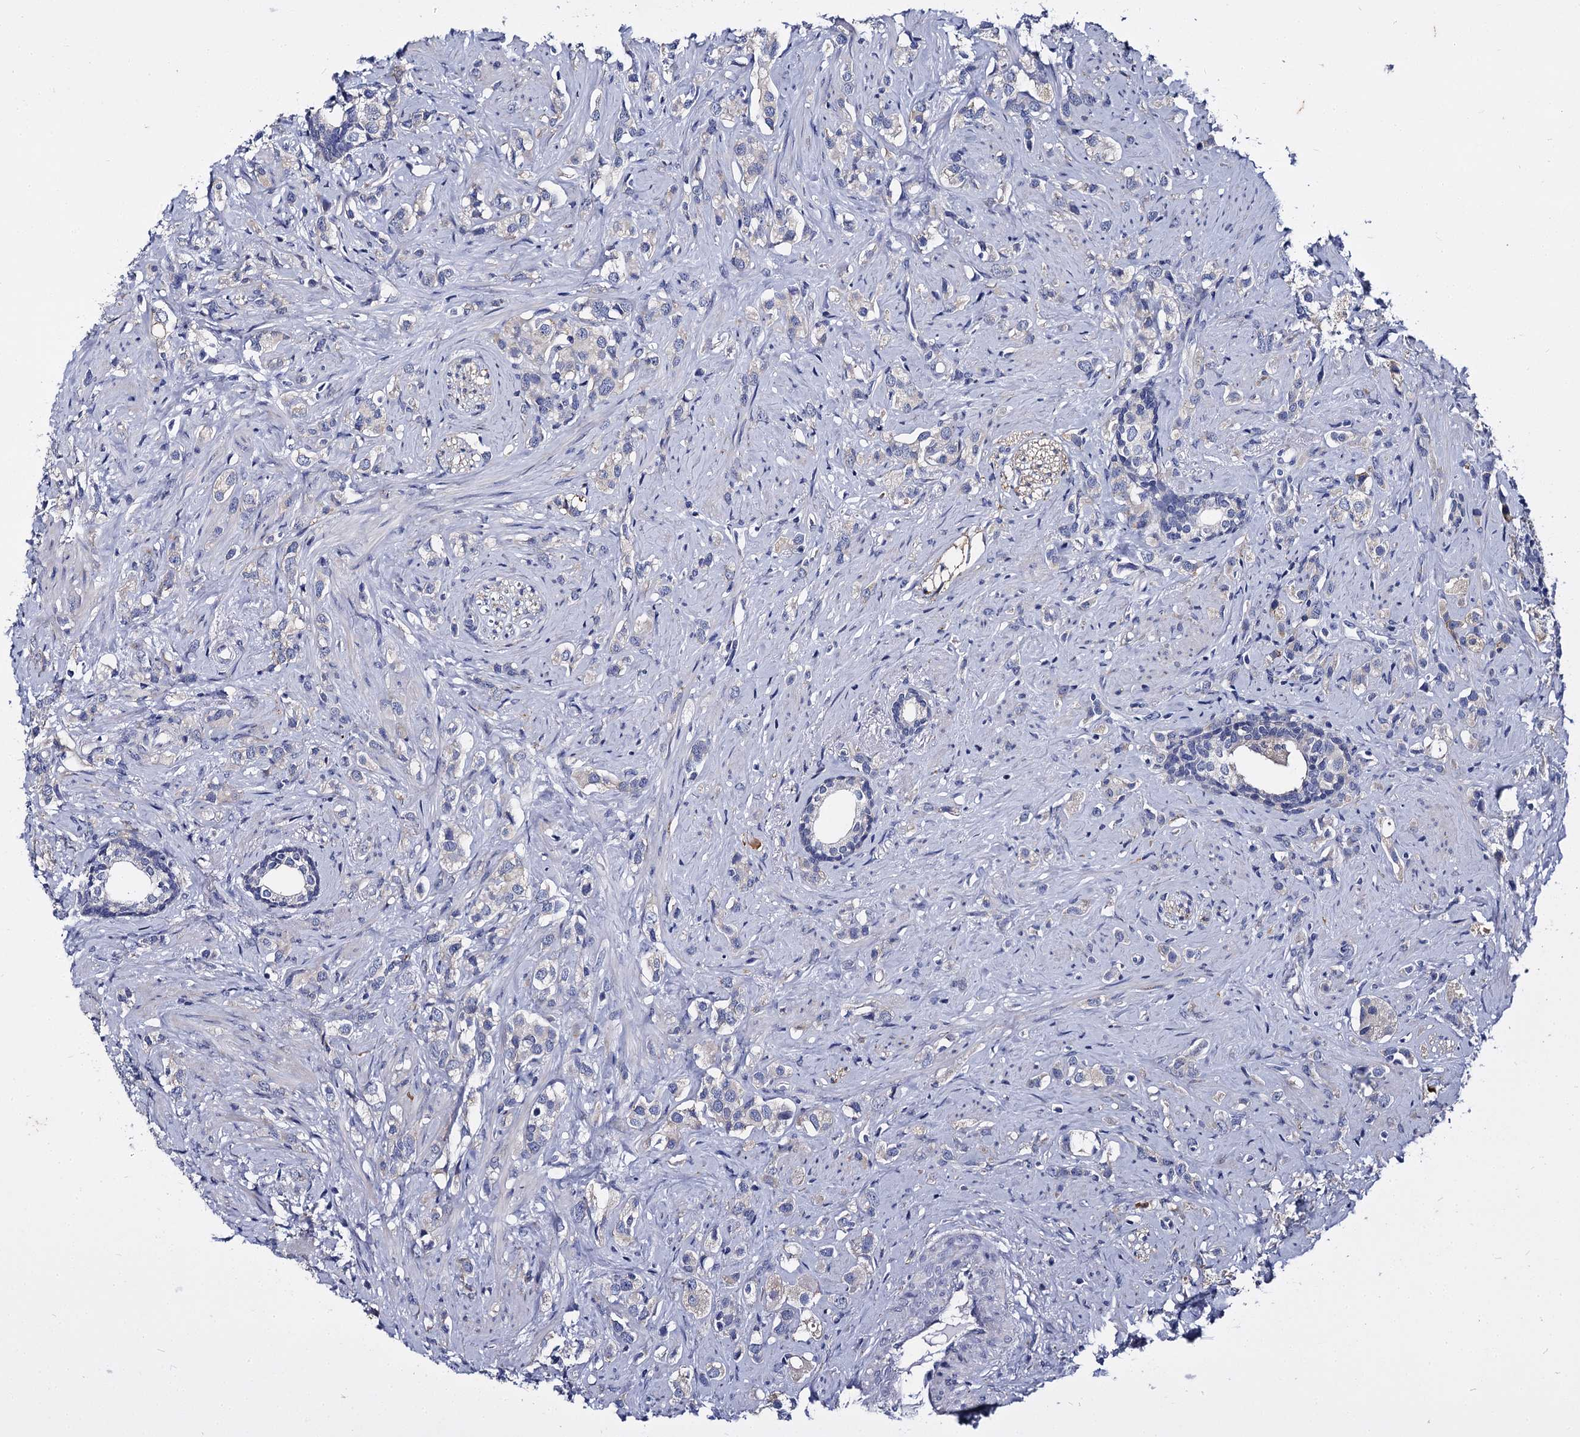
{"staining": {"intensity": "negative", "quantity": "none", "location": "none"}, "tissue": "prostate cancer", "cell_type": "Tumor cells", "image_type": "cancer", "snomed": [{"axis": "morphology", "description": "Adenocarcinoma, High grade"}, {"axis": "topography", "description": "Prostate"}], "caption": "IHC photomicrograph of neoplastic tissue: prostate cancer (high-grade adenocarcinoma) stained with DAB (3,3'-diaminobenzidine) displays no significant protein positivity in tumor cells.", "gene": "PANX2", "patient": {"sex": "male", "age": 63}}